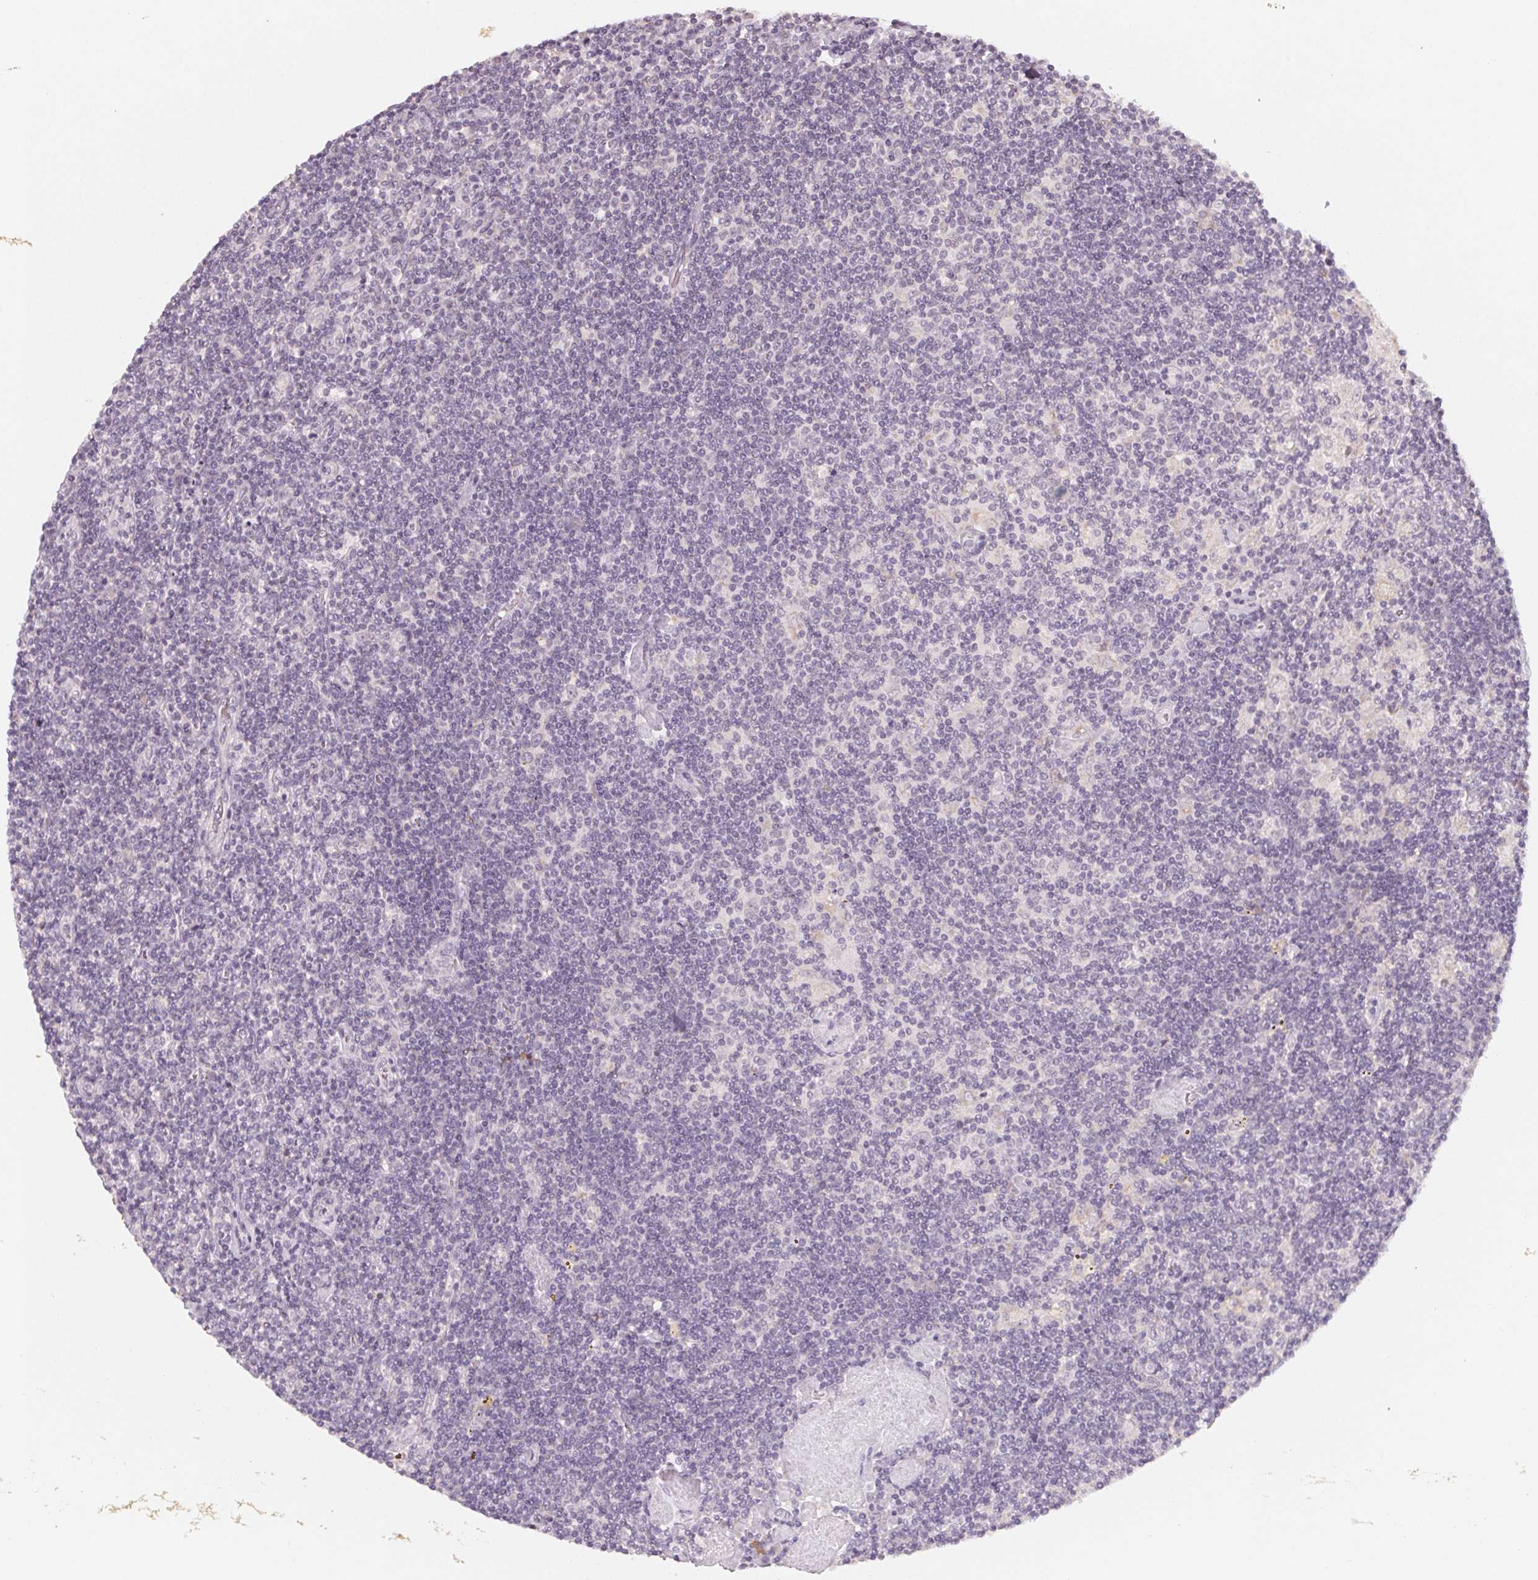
{"staining": {"intensity": "negative", "quantity": "none", "location": "none"}, "tissue": "lymphoma", "cell_type": "Tumor cells", "image_type": "cancer", "snomed": [{"axis": "morphology", "description": "Hodgkin's disease, NOS"}, {"axis": "topography", "description": "Lymph node"}], "caption": "IHC photomicrograph of Hodgkin's disease stained for a protein (brown), which demonstrates no staining in tumor cells.", "gene": "ANKRD31", "patient": {"sex": "male", "age": 40}}